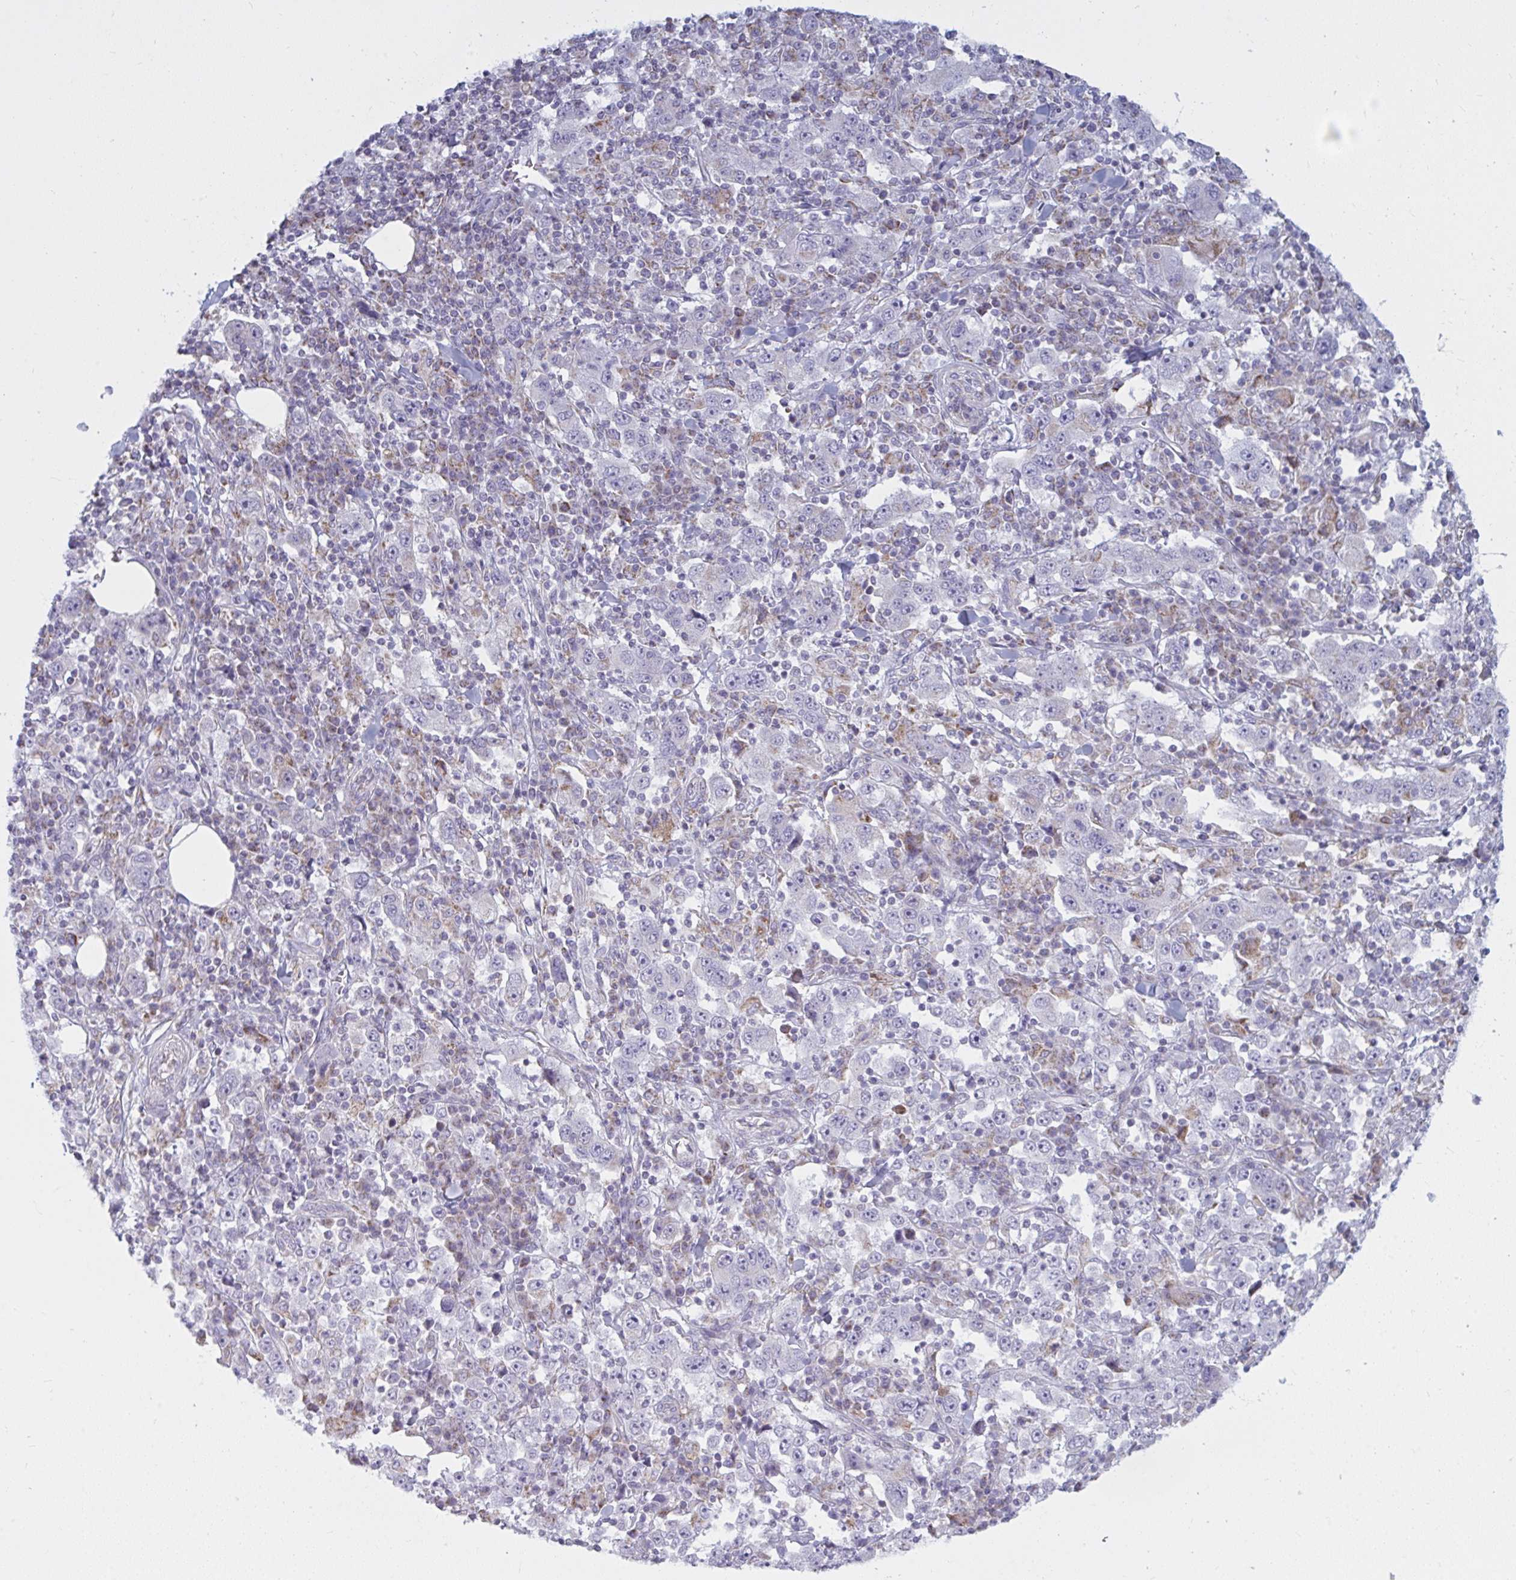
{"staining": {"intensity": "negative", "quantity": "none", "location": "none"}, "tissue": "stomach cancer", "cell_type": "Tumor cells", "image_type": "cancer", "snomed": [{"axis": "morphology", "description": "Normal tissue, NOS"}, {"axis": "morphology", "description": "Adenocarcinoma, NOS"}, {"axis": "topography", "description": "Stomach, upper"}, {"axis": "topography", "description": "Stomach"}], "caption": "IHC of human stomach adenocarcinoma reveals no expression in tumor cells. (Stains: DAB immunohistochemistry (IHC) with hematoxylin counter stain, Microscopy: brightfield microscopy at high magnification).", "gene": "ATG9A", "patient": {"sex": "male", "age": 59}}